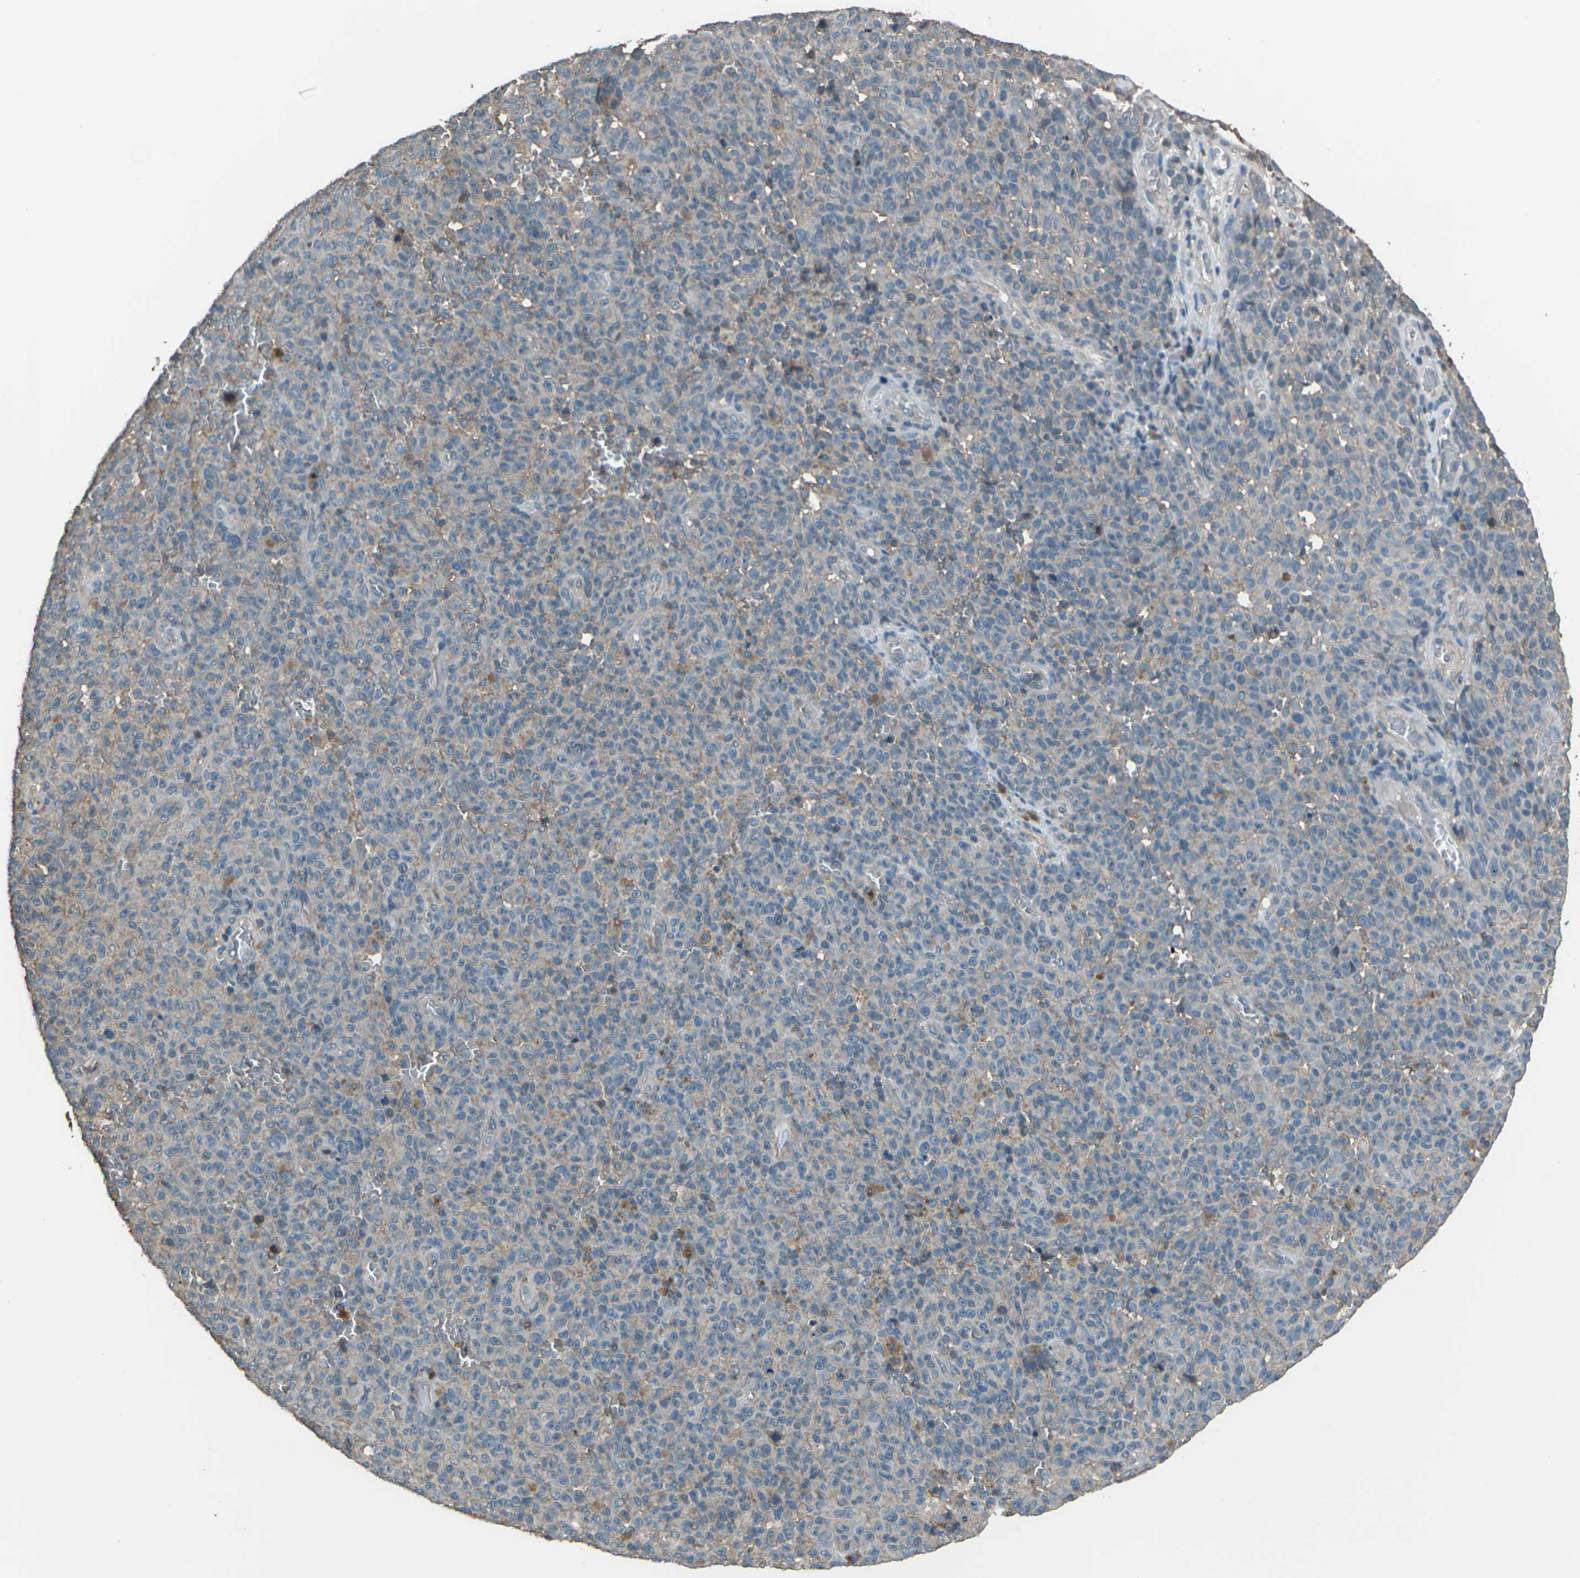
{"staining": {"intensity": "weak", "quantity": "25%-75%", "location": "cytoplasmic/membranous"}, "tissue": "melanoma", "cell_type": "Tumor cells", "image_type": "cancer", "snomed": [{"axis": "morphology", "description": "Malignant melanoma, NOS"}, {"axis": "topography", "description": "Skin"}], "caption": "This is a histology image of immunohistochemistry staining of melanoma, which shows weak positivity in the cytoplasmic/membranous of tumor cells.", "gene": "CMTM4", "patient": {"sex": "female", "age": 82}}